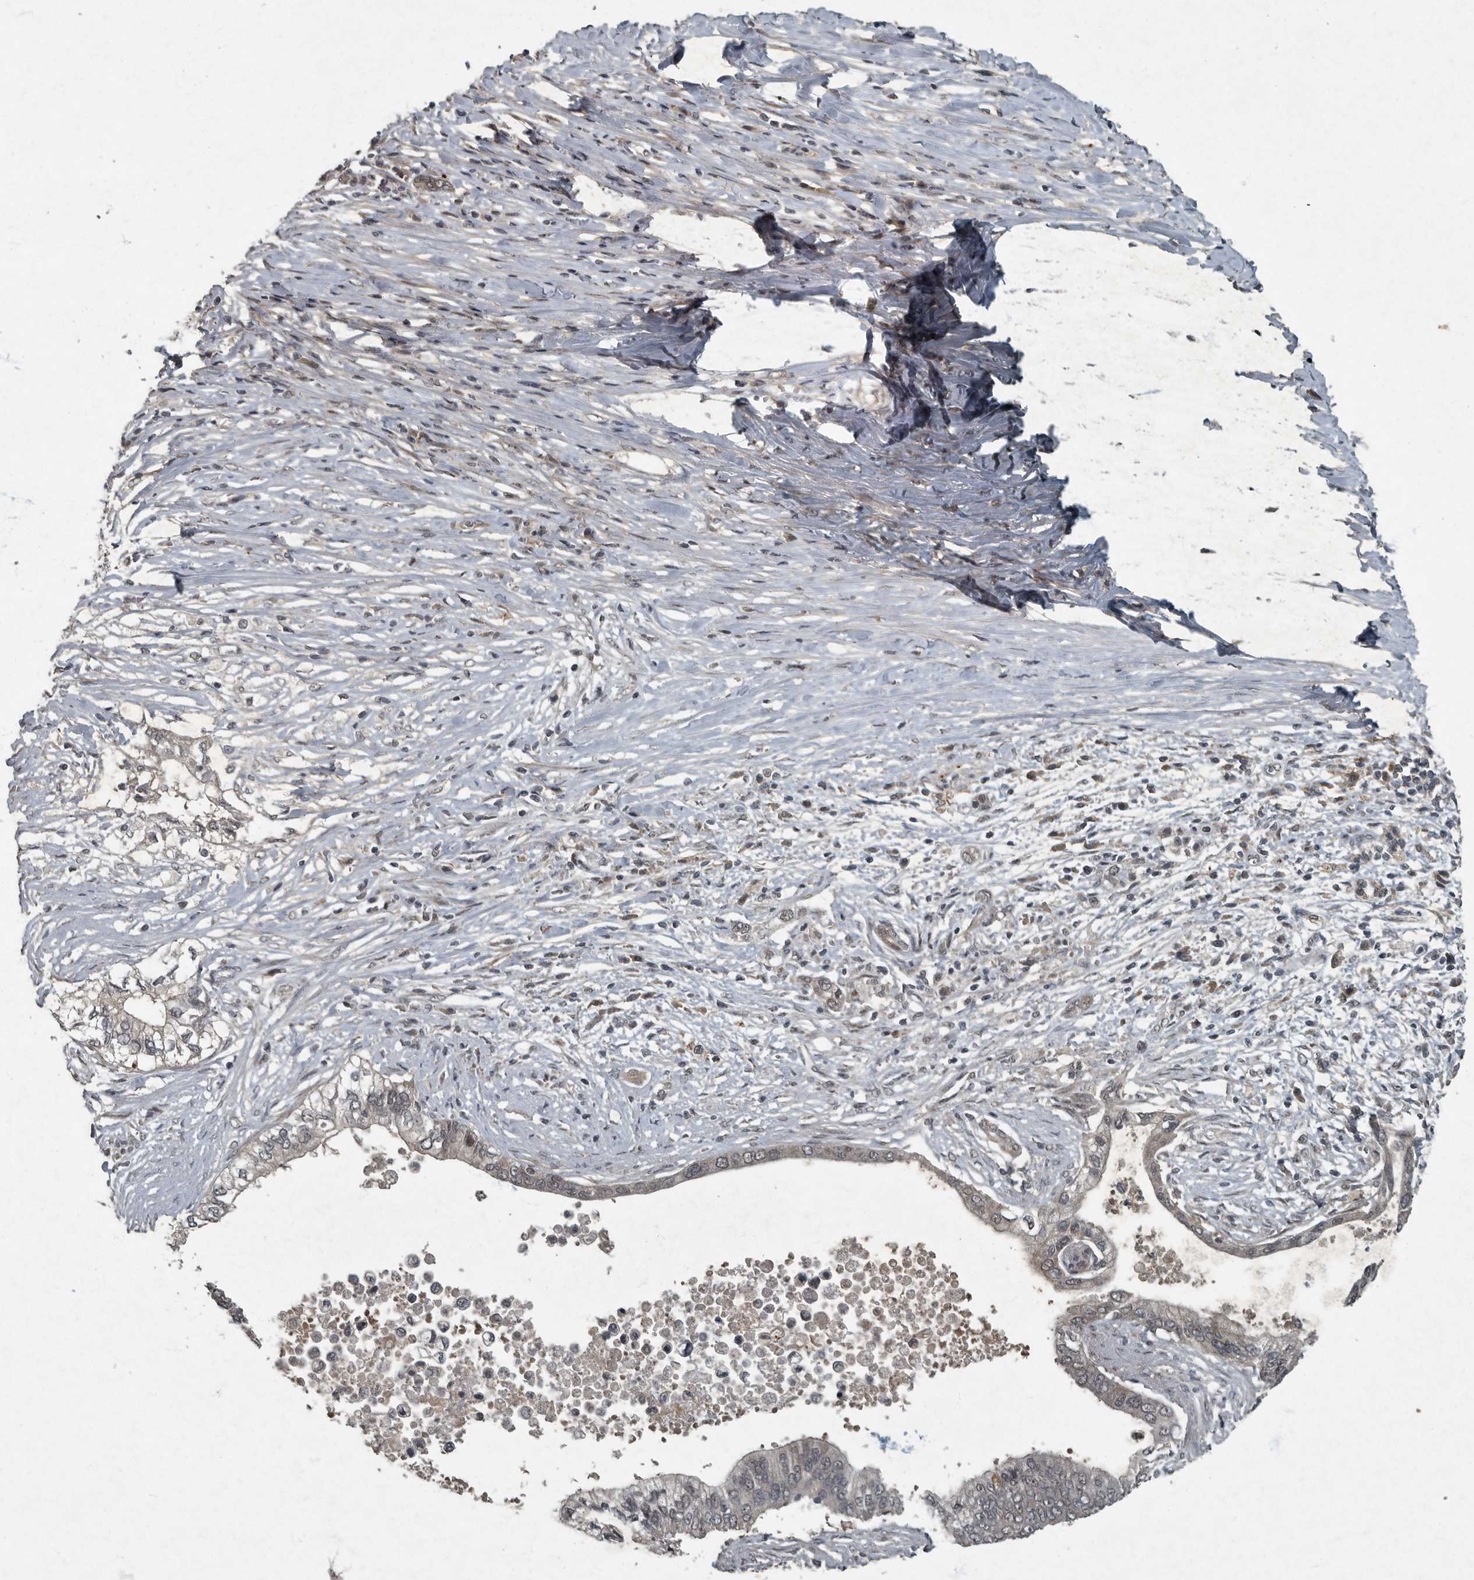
{"staining": {"intensity": "negative", "quantity": "none", "location": "none"}, "tissue": "pancreatic cancer", "cell_type": "Tumor cells", "image_type": "cancer", "snomed": [{"axis": "morphology", "description": "Normal tissue, NOS"}, {"axis": "morphology", "description": "Adenocarcinoma, NOS"}, {"axis": "topography", "description": "Pancreas"}, {"axis": "topography", "description": "Peripheral nerve tissue"}], "caption": "DAB immunohistochemical staining of adenocarcinoma (pancreatic) demonstrates no significant positivity in tumor cells.", "gene": "FOXO1", "patient": {"sex": "male", "age": 59}}